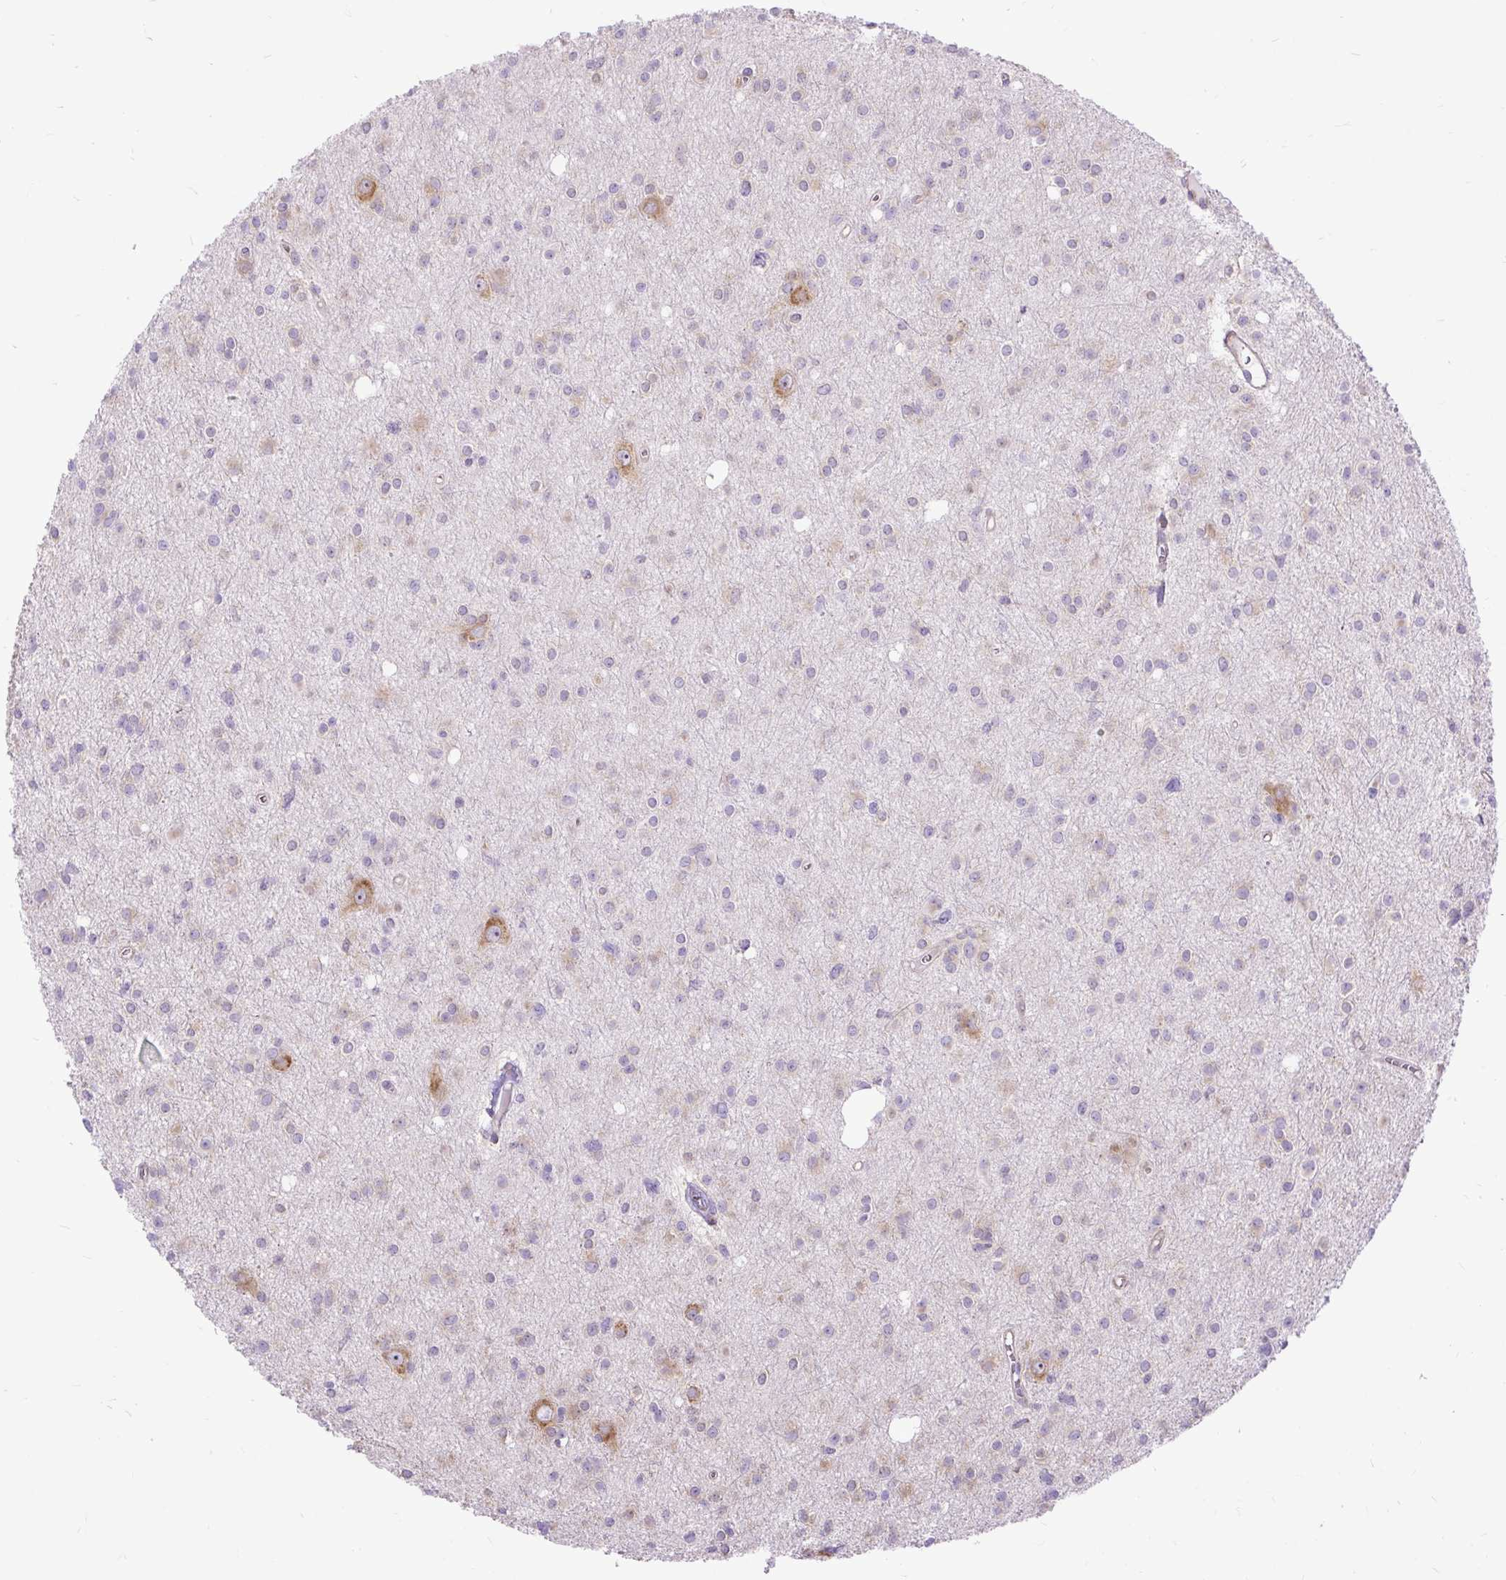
{"staining": {"intensity": "negative", "quantity": "none", "location": "none"}, "tissue": "glioma", "cell_type": "Tumor cells", "image_type": "cancer", "snomed": [{"axis": "morphology", "description": "Glioma, malignant, High grade"}, {"axis": "topography", "description": "Brain"}], "caption": "There is no significant positivity in tumor cells of glioma.", "gene": "RPS5", "patient": {"sex": "male", "age": 23}}